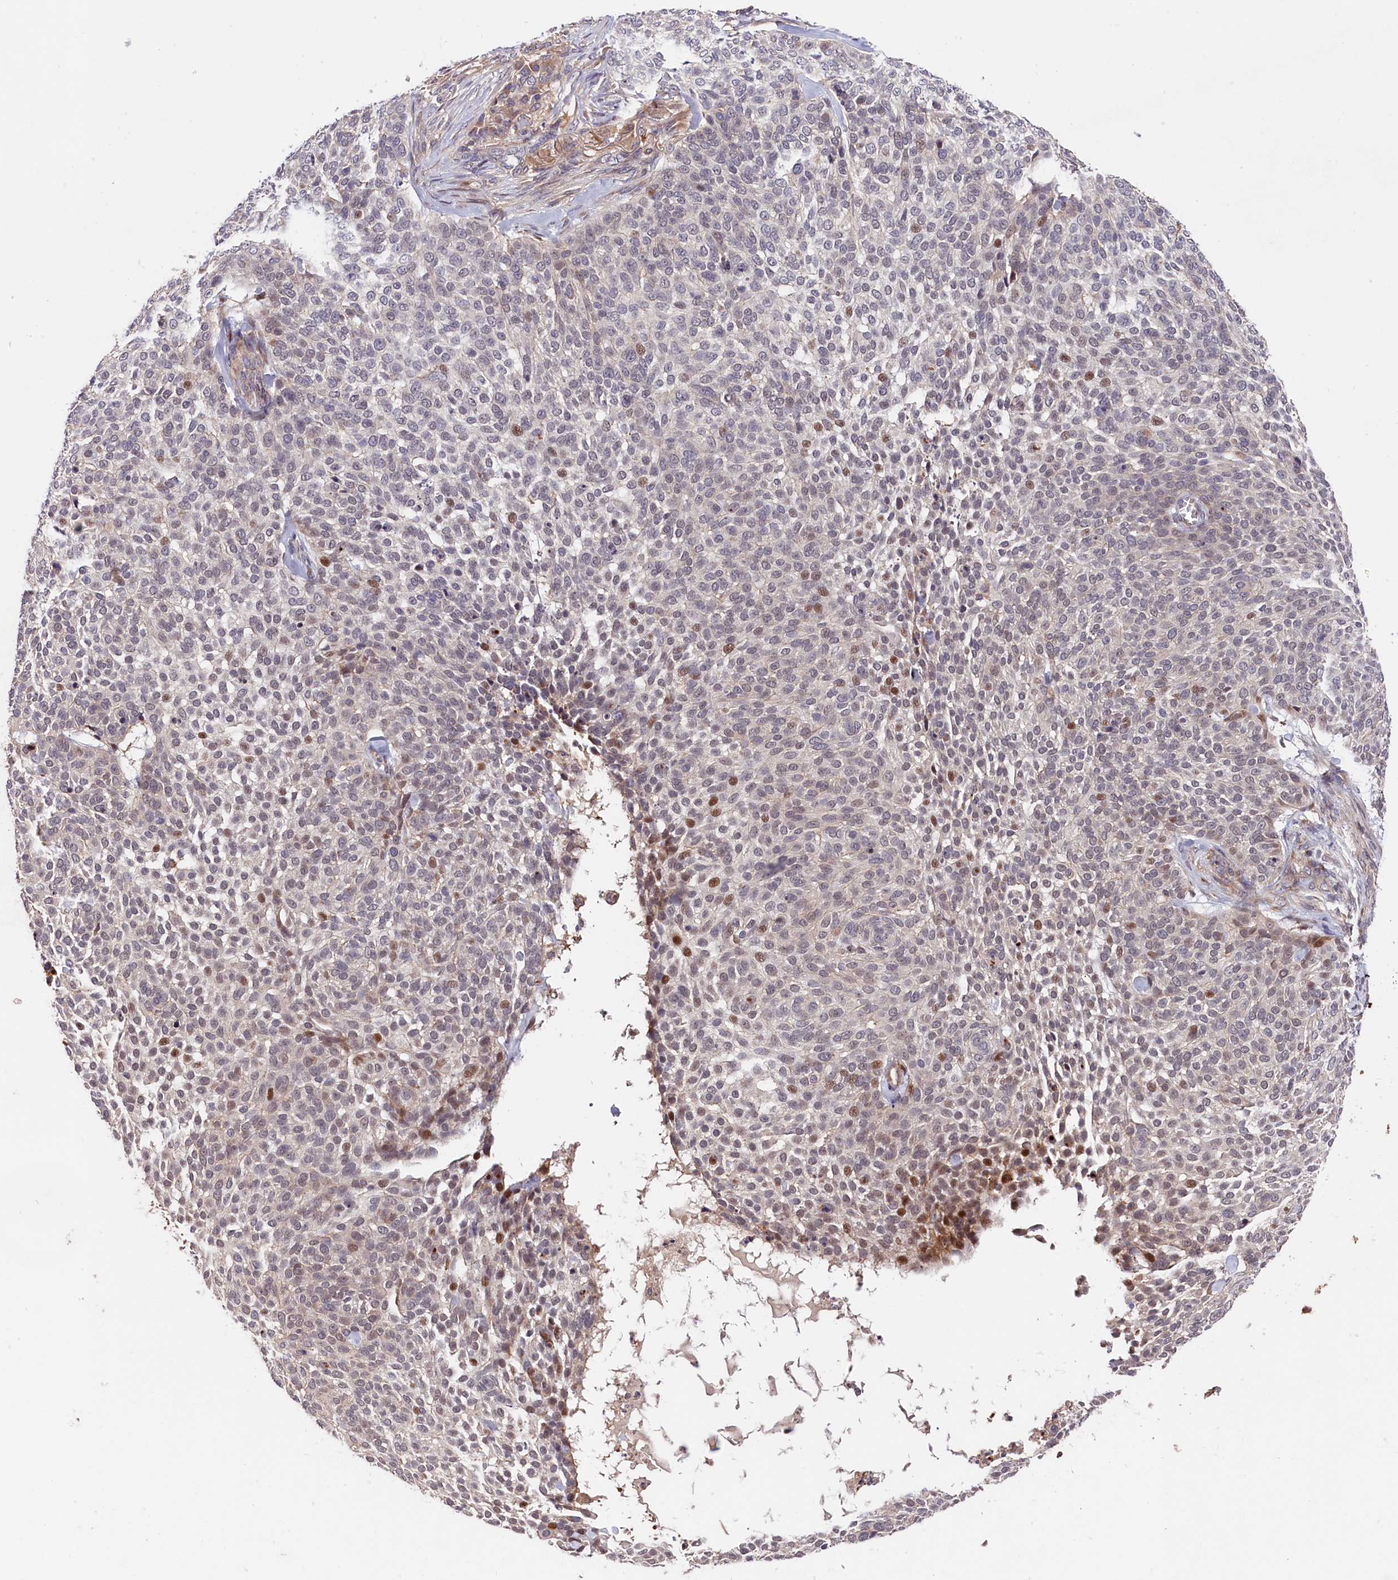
{"staining": {"intensity": "moderate", "quantity": "<25%", "location": "nuclear"}, "tissue": "skin cancer", "cell_type": "Tumor cells", "image_type": "cancer", "snomed": [{"axis": "morphology", "description": "Basal cell carcinoma"}, {"axis": "topography", "description": "Skin"}], "caption": "Immunohistochemistry (IHC) (DAB) staining of skin basal cell carcinoma exhibits moderate nuclear protein staining in approximately <25% of tumor cells. (IHC, brightfield microscopy, high magnification).", "gene": "CACNA1H", "patient": {"sex": "female", "age": 64}}